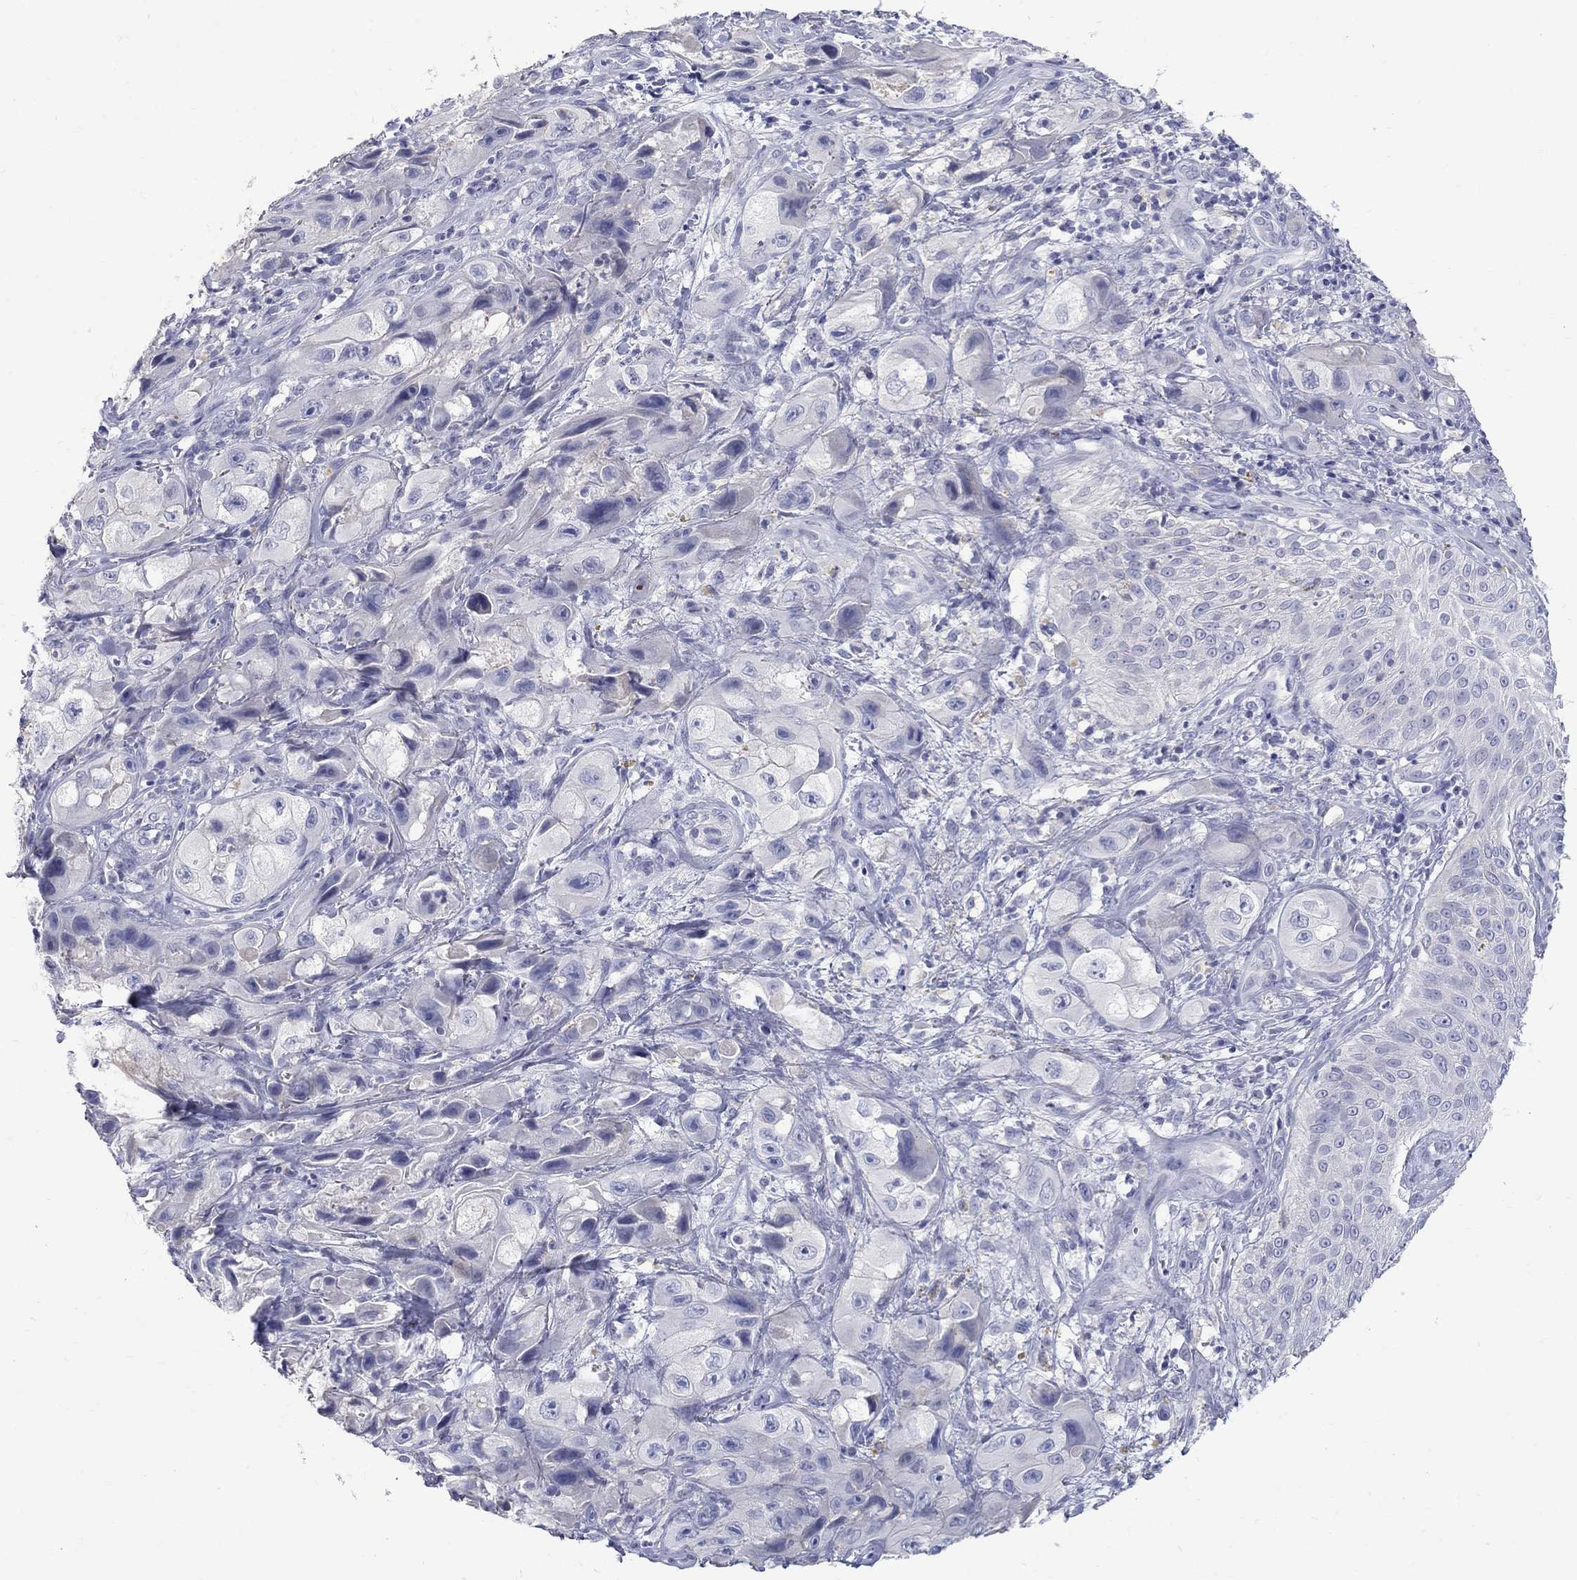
{"staining": {"intensity": "negative", "quantity": "none", "location": "none"}, "tissue": "skin cancer", "cell_type": "Tumor cells", "image_type": "cancer", "snomed": [{"axis": "morphology", "description": "Squamous cell carcinoma, NOS"}, {"axis": "topography", "description": "Skin"}, {"axis": "topography", "description": "Subcutis"}], "caption": "A high-resolution micrograph shows immunohistochemistry (IHC) staining of skin squamous cell carcinoma, which reveals no significant positivity in tumor cells.", "gene": "MAGEB6", "patient": {"sex": "male", "age": 73}}